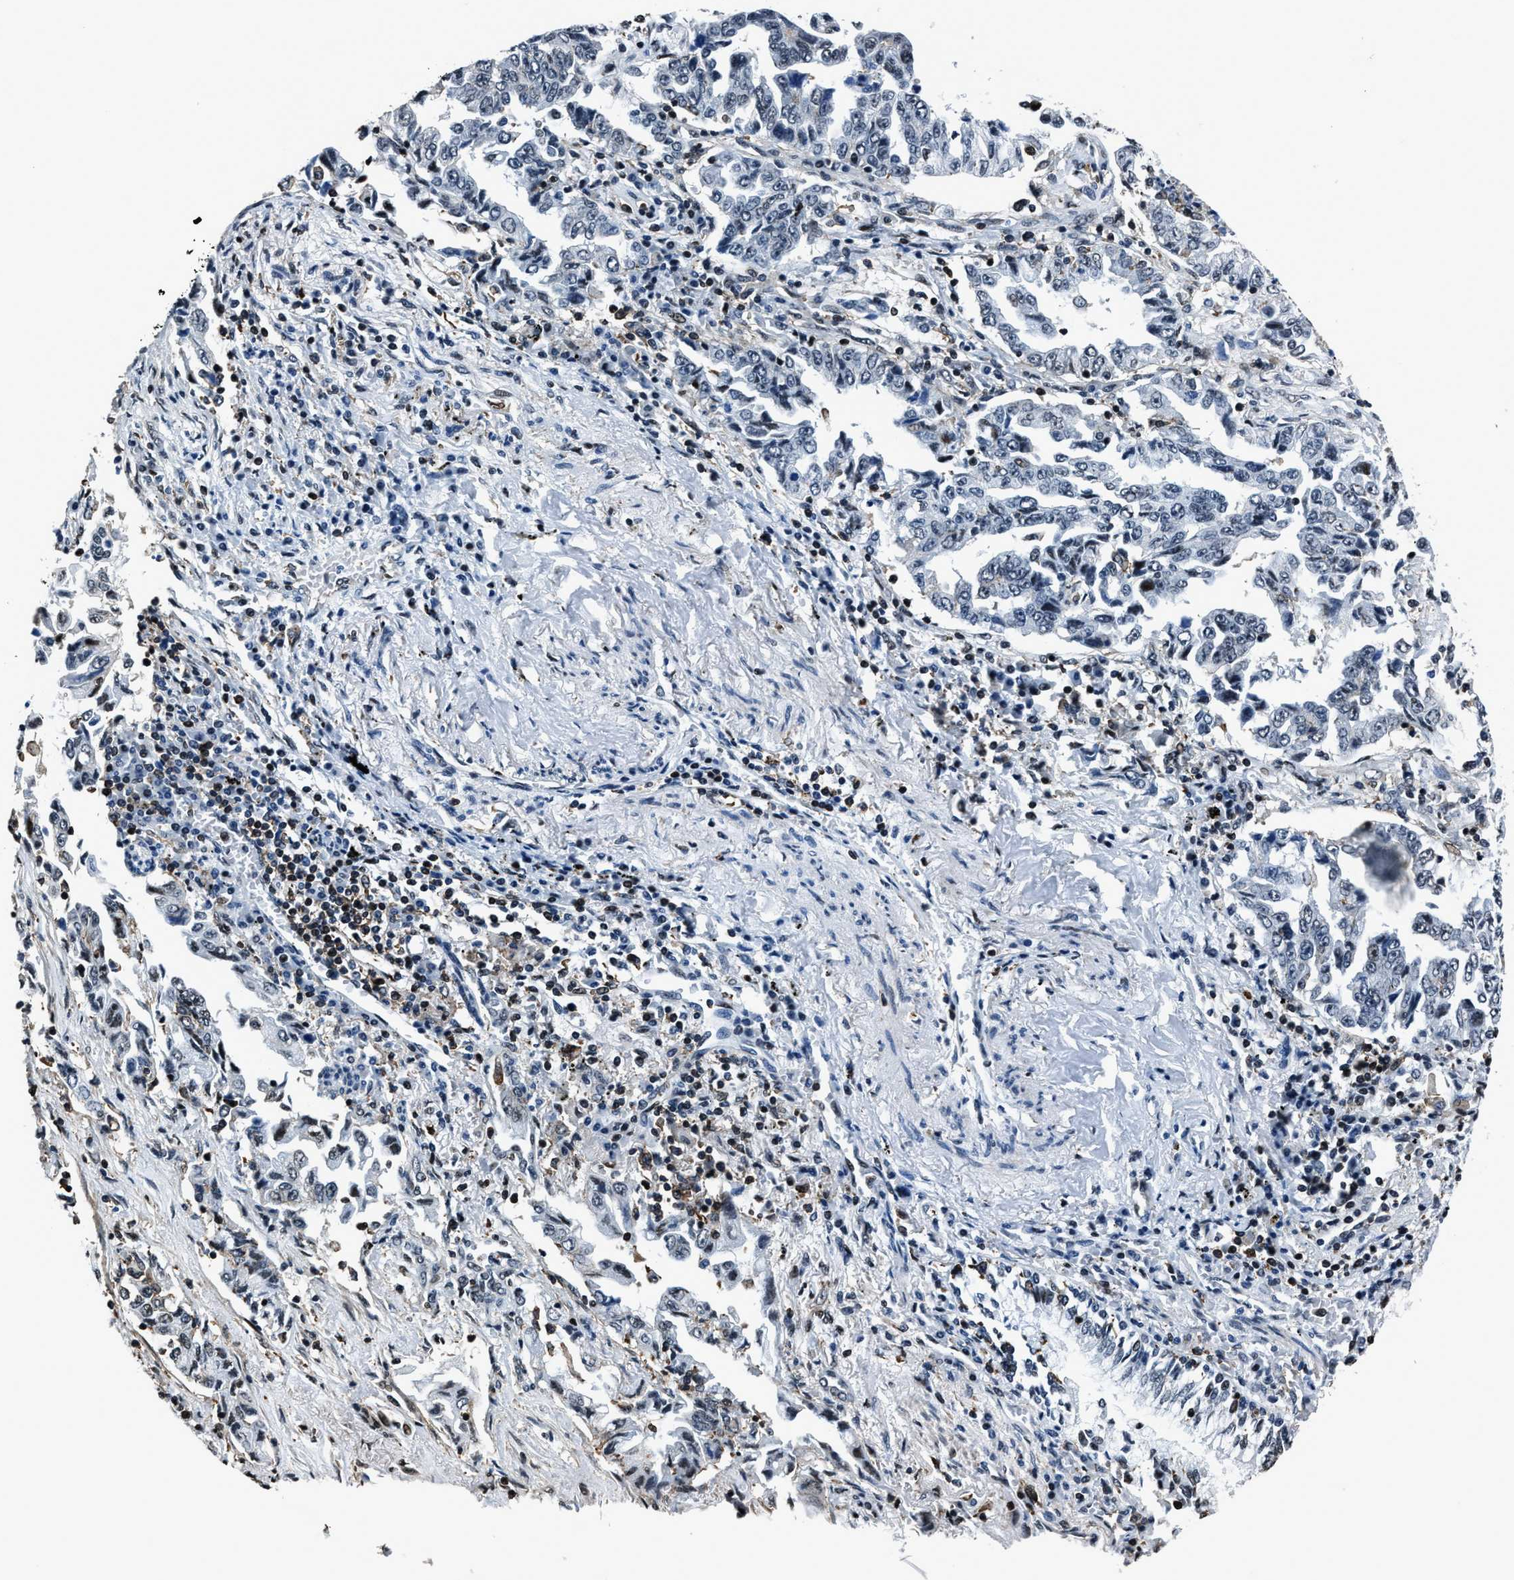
{"staining": {"intensity": "negative", "quantity": "none", "location": "none"}, "tissue": "lung cancer", "cell_type": "Tumor cells", "image_type": "cancer", "snomed": [{"axis": "morphology", "description": "Adenocarcinoma, NOS"}, {"axis": "topography", "description": "Lung"}], "caption": "A histopathology image of lung cancer stained for a protein exhibits no brown staining in tumor cells. (DAB (3,3'-diaminobenzidine) immunohistochemistry (IHC) with hematoxylin counter stain).", "gene": "PPIE", "patient": {"sex": "female", "age": 51}}